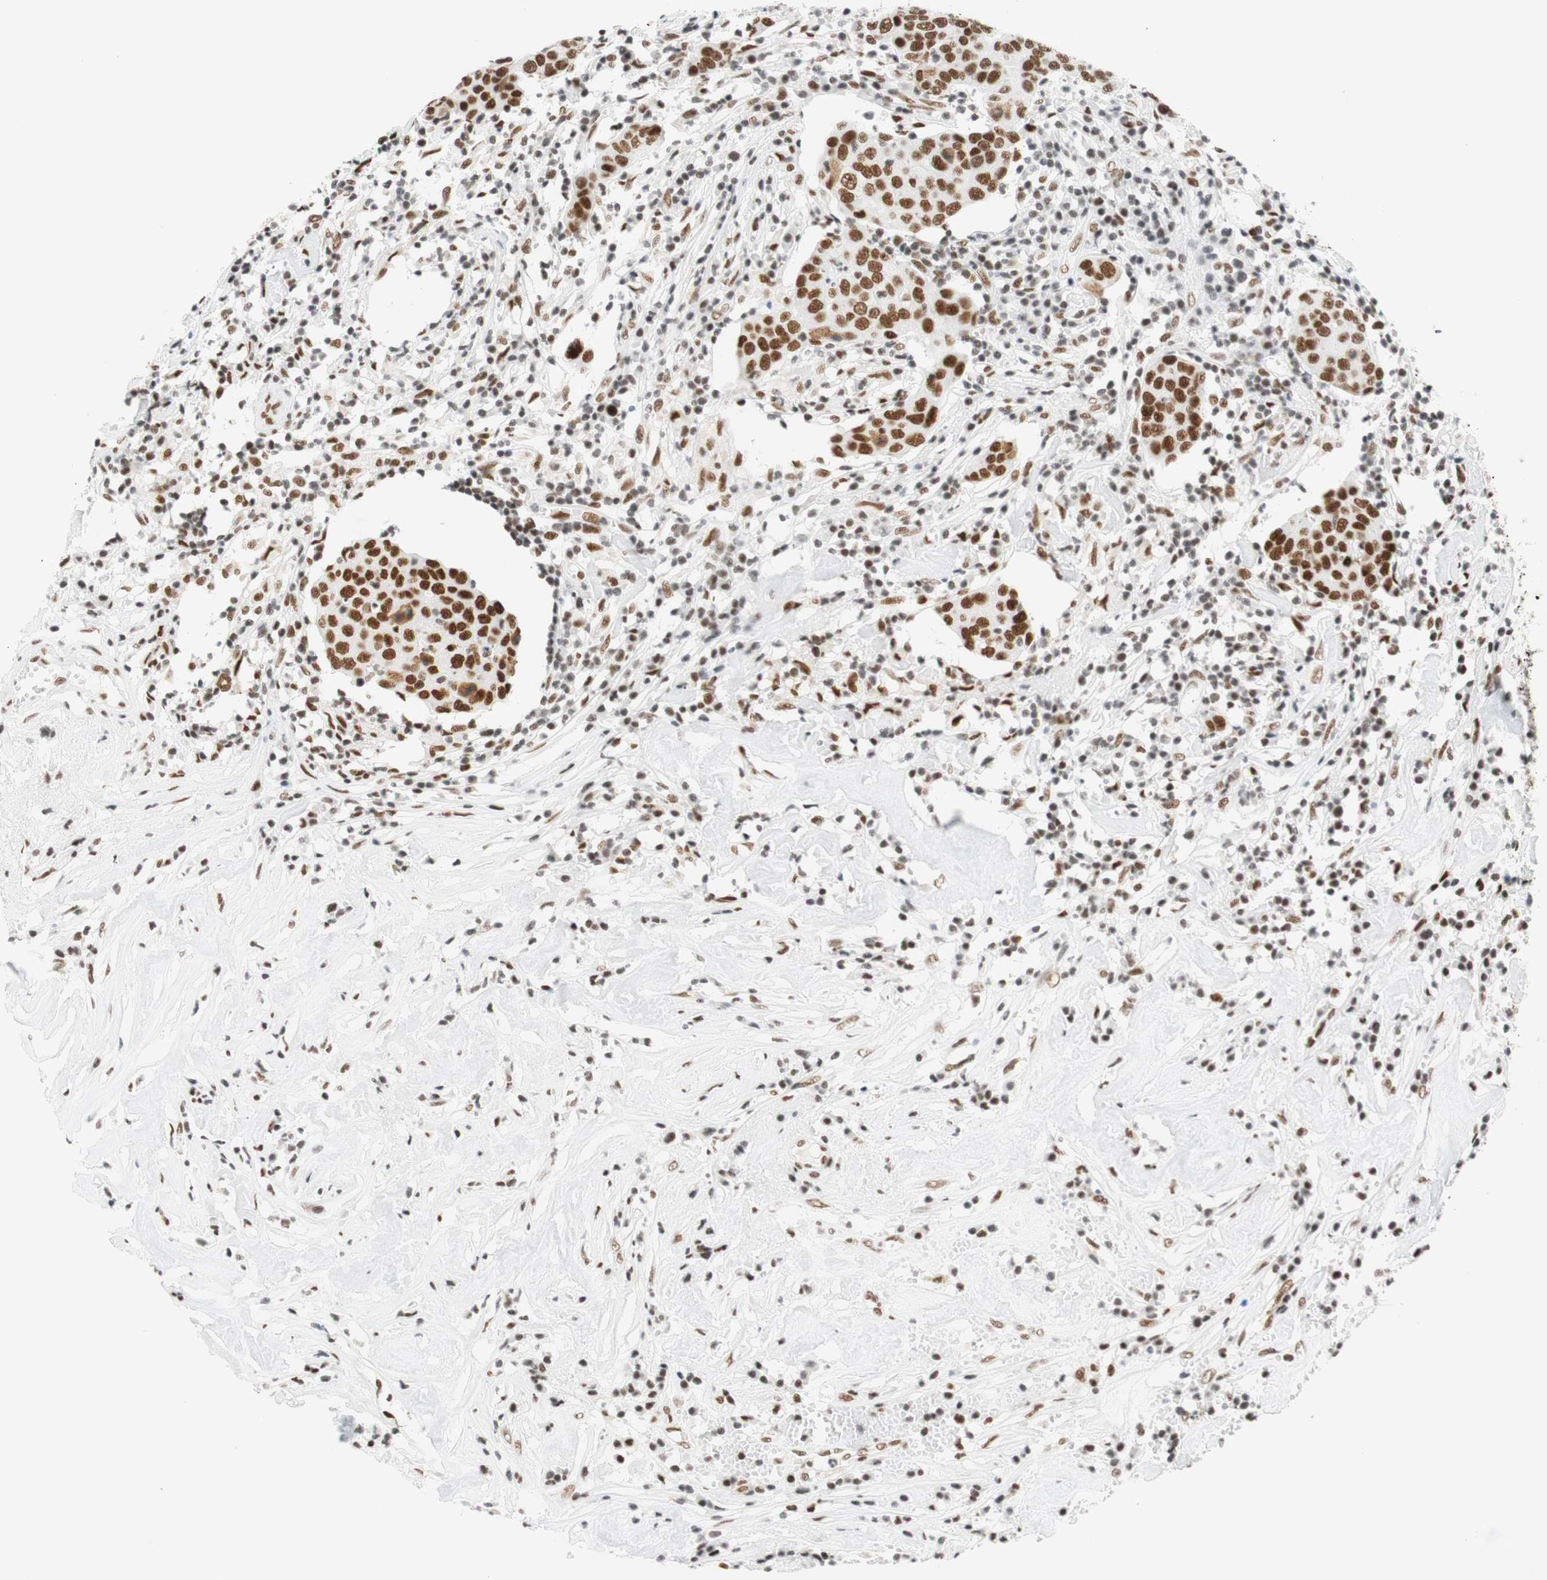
{"staining": {"intensity": "moderate", "quantity": "25%-75%", "location": "nuclear"}, "tissue": "head and neck cancer", "cell_type": "Tumor cells", "image_type": "cancer", "snomed": [{"axis": "morphology", "description": "Adenocarcinoma, NOS"}, {"axis": "topography", "description": "Salivary gland"}, {"axis": "topography", "description": "Head-Neck"}], "caption": "A micrograph showing moderate nuclear expression in approximately 25%-75% of tumor cells in head and neck cancer, as visualized by brown immunohistochemical staining.", "gene": "RNF20", "patient": {"sex": "female", "age": 65}}